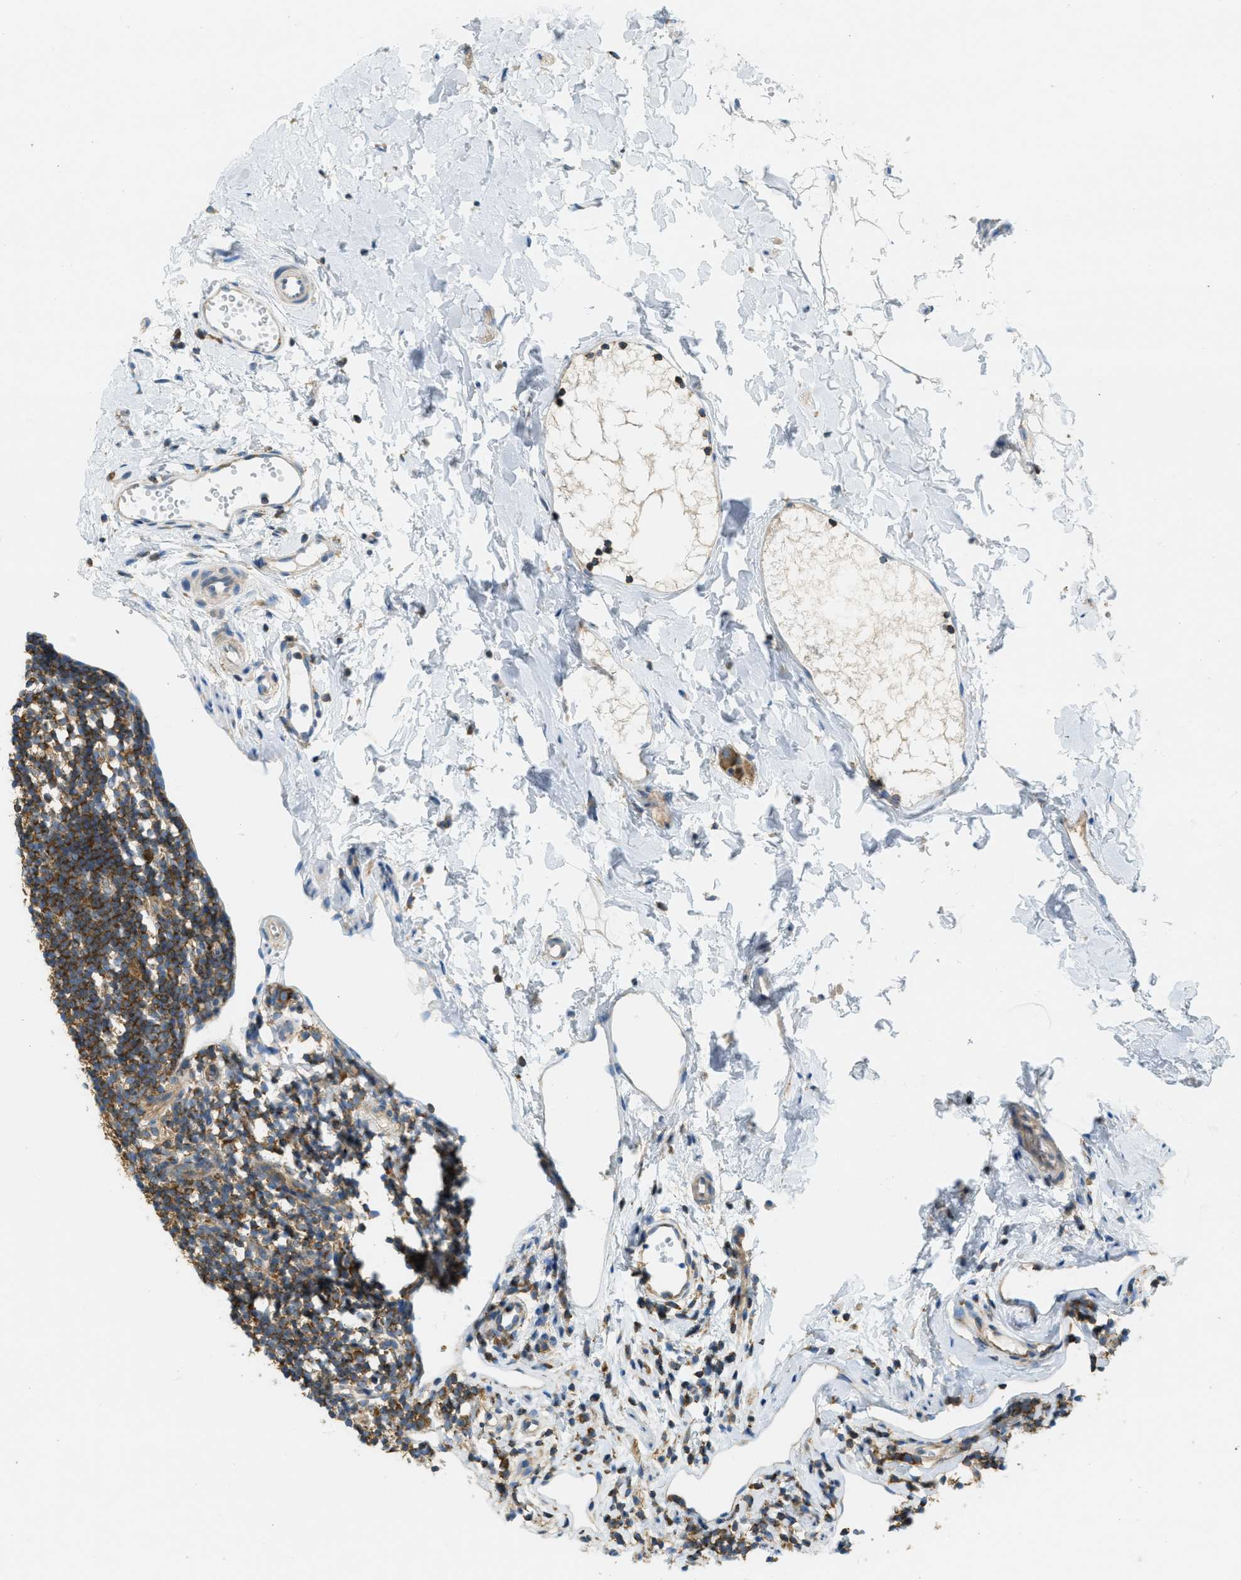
{"staining": {"intensity": "moderate", "quantity": ">75%", "location": "cytoplasmic/membranous"}, "tissue": "appendix", "cell_type": "Glandular cells", "image_type": "normal", "snomed": [{"axis": "morphology", "description": "Normal tissue, NOS"}, {"axis": "topography", "description": "Appendix"}], "caption": "The histopathology image displays a brown stain indicating the presence of a protein in the cytoplasmic/membranous of glandular cells in appendix.", "gene": "ABCF1", "patient": {"sex": "female", "age": 20}}